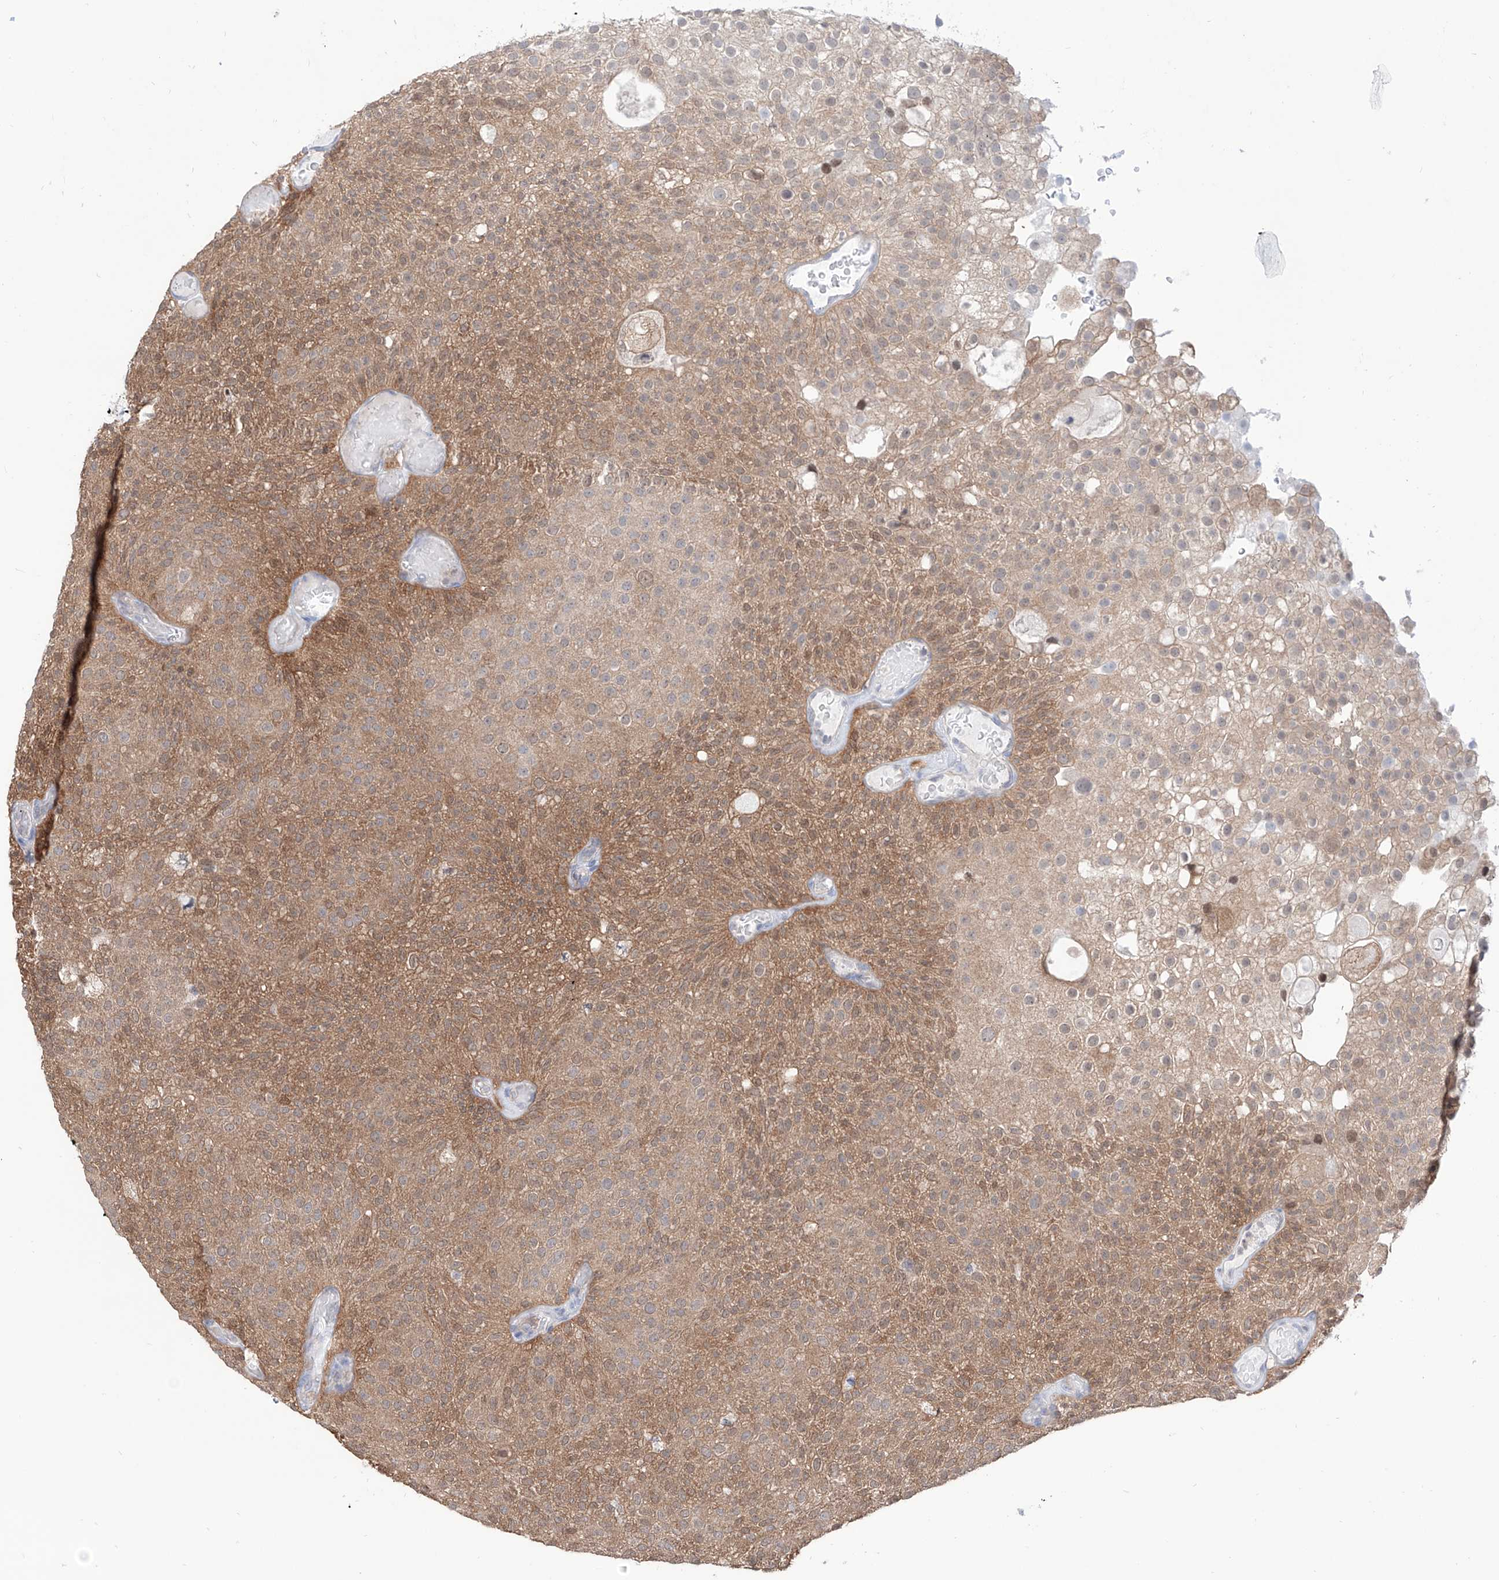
{"staining": {"intensity": "moderate", "quantity": ">75%", "location": "cytoplasmic/membranous,nuclear"}, "tissue": "urothelial cancer", "cell_type": "Tumor cells", "image_type": "cancer", "snomed": [{"axis": "morphology", "description": "Urothelial carcinoma, Low grade"}, {"axis": "topography", "description": "Urinary bladder"}], "caption": "Urothelial cancer stained with immunohistochemistry (IHC) displays moderate cytoplasmic/membranous and nuclear expression in about >75% of tumor cells.", "gene": "PDXK", "patient": {"sex": "male", "age": 78}}